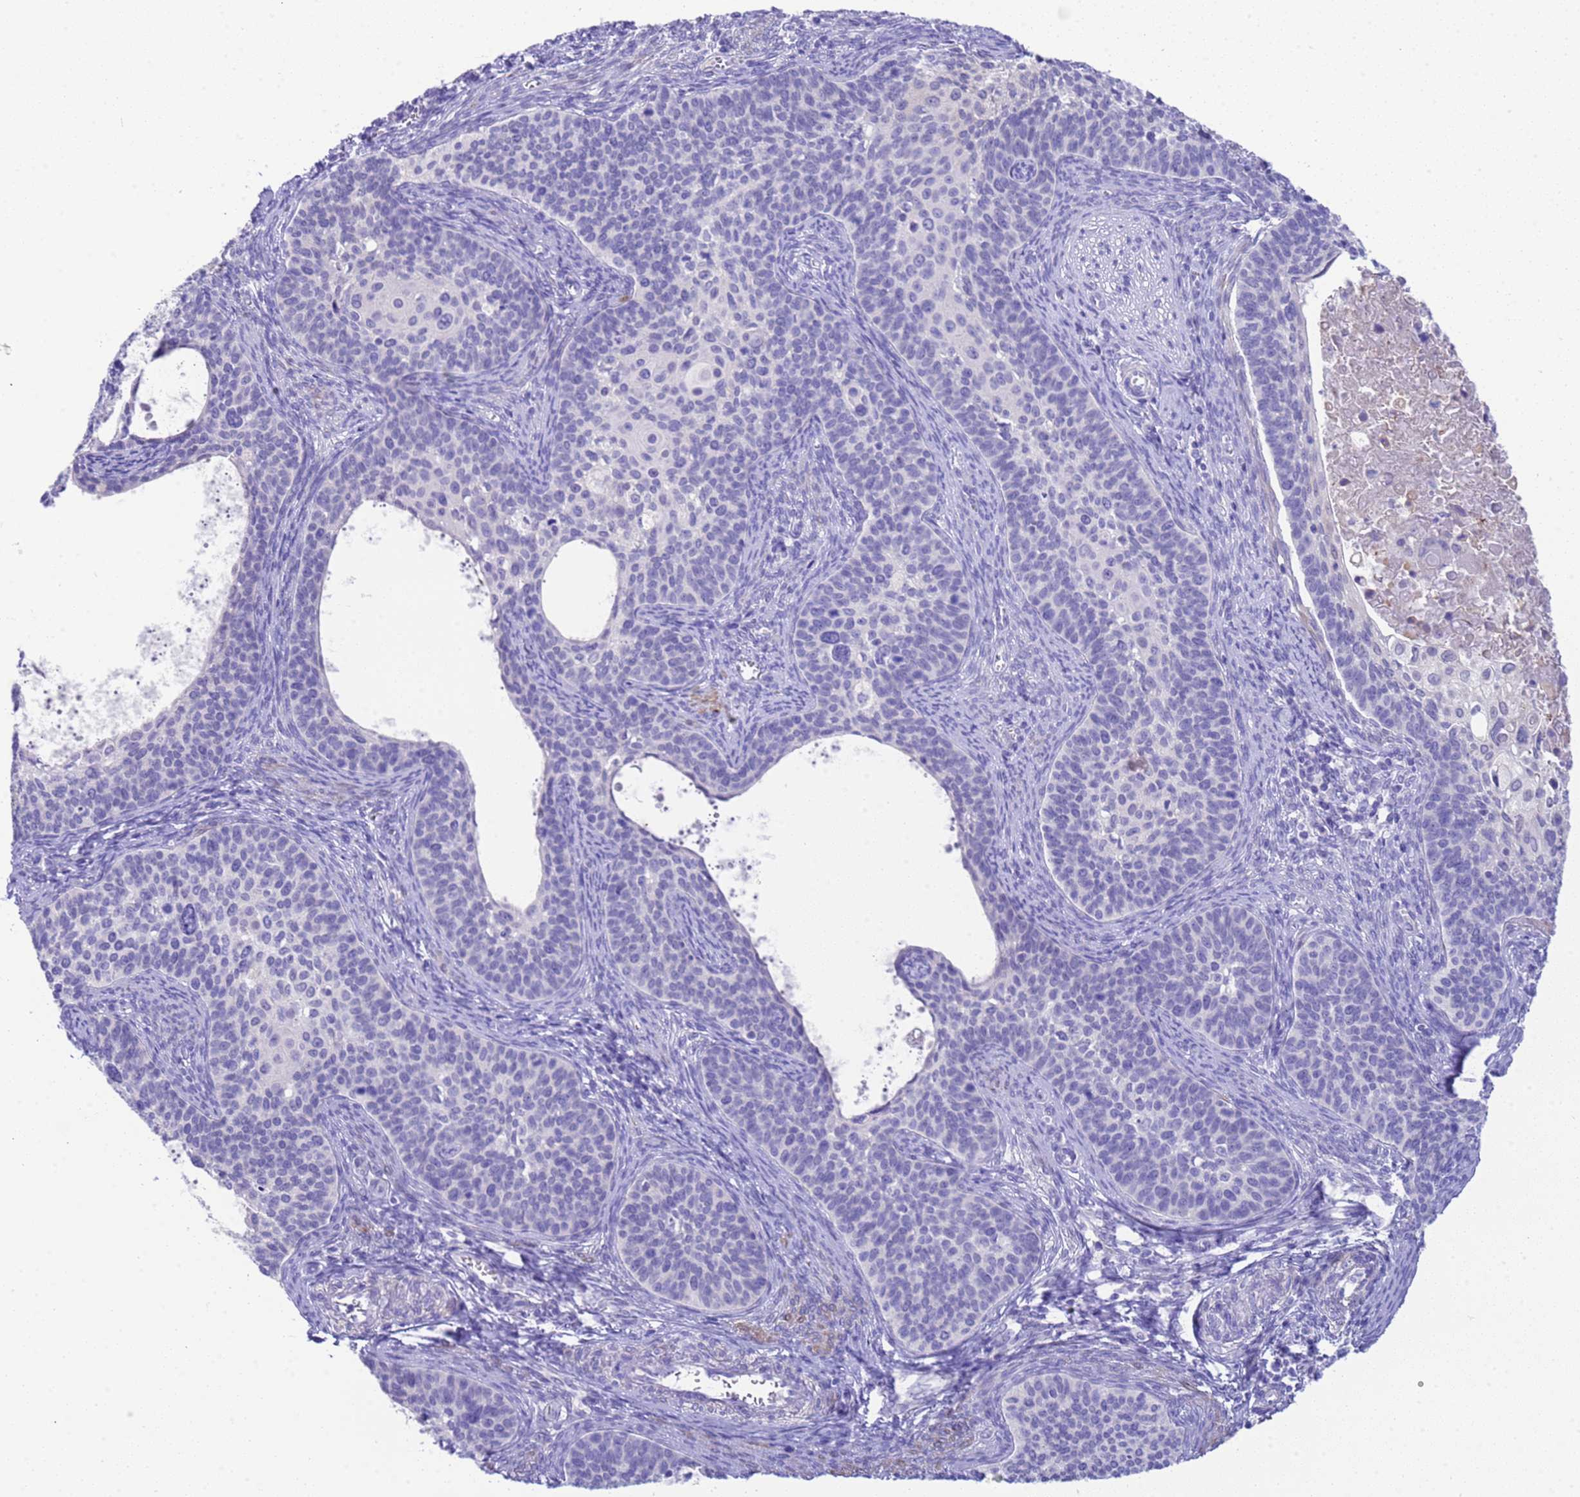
{"staining": {"intensity": "negative", "quantity": "none", "location": "none"}, "tissue": "cervical cancer", "cell_type": "Tumor cells", "image_type": "cancer", "snomed": [{"axis": "morphology", "description": "Squamous cell carcinoma, NOS"}, {"axis": "topography", "description": "Cervix"}], "caption": "Image shows no protein expression in tumor cells of cervical squamous cell carcinoma tissue. The staining was performed using DAB (3,3'-diaminobenzidine) to visualize the protein expression in brown, while the nuclei were stained in blue with hematoxylin (Magnification: 20x).", "gene": "USP38", "patient": {"sex": "female", "age": 33}}